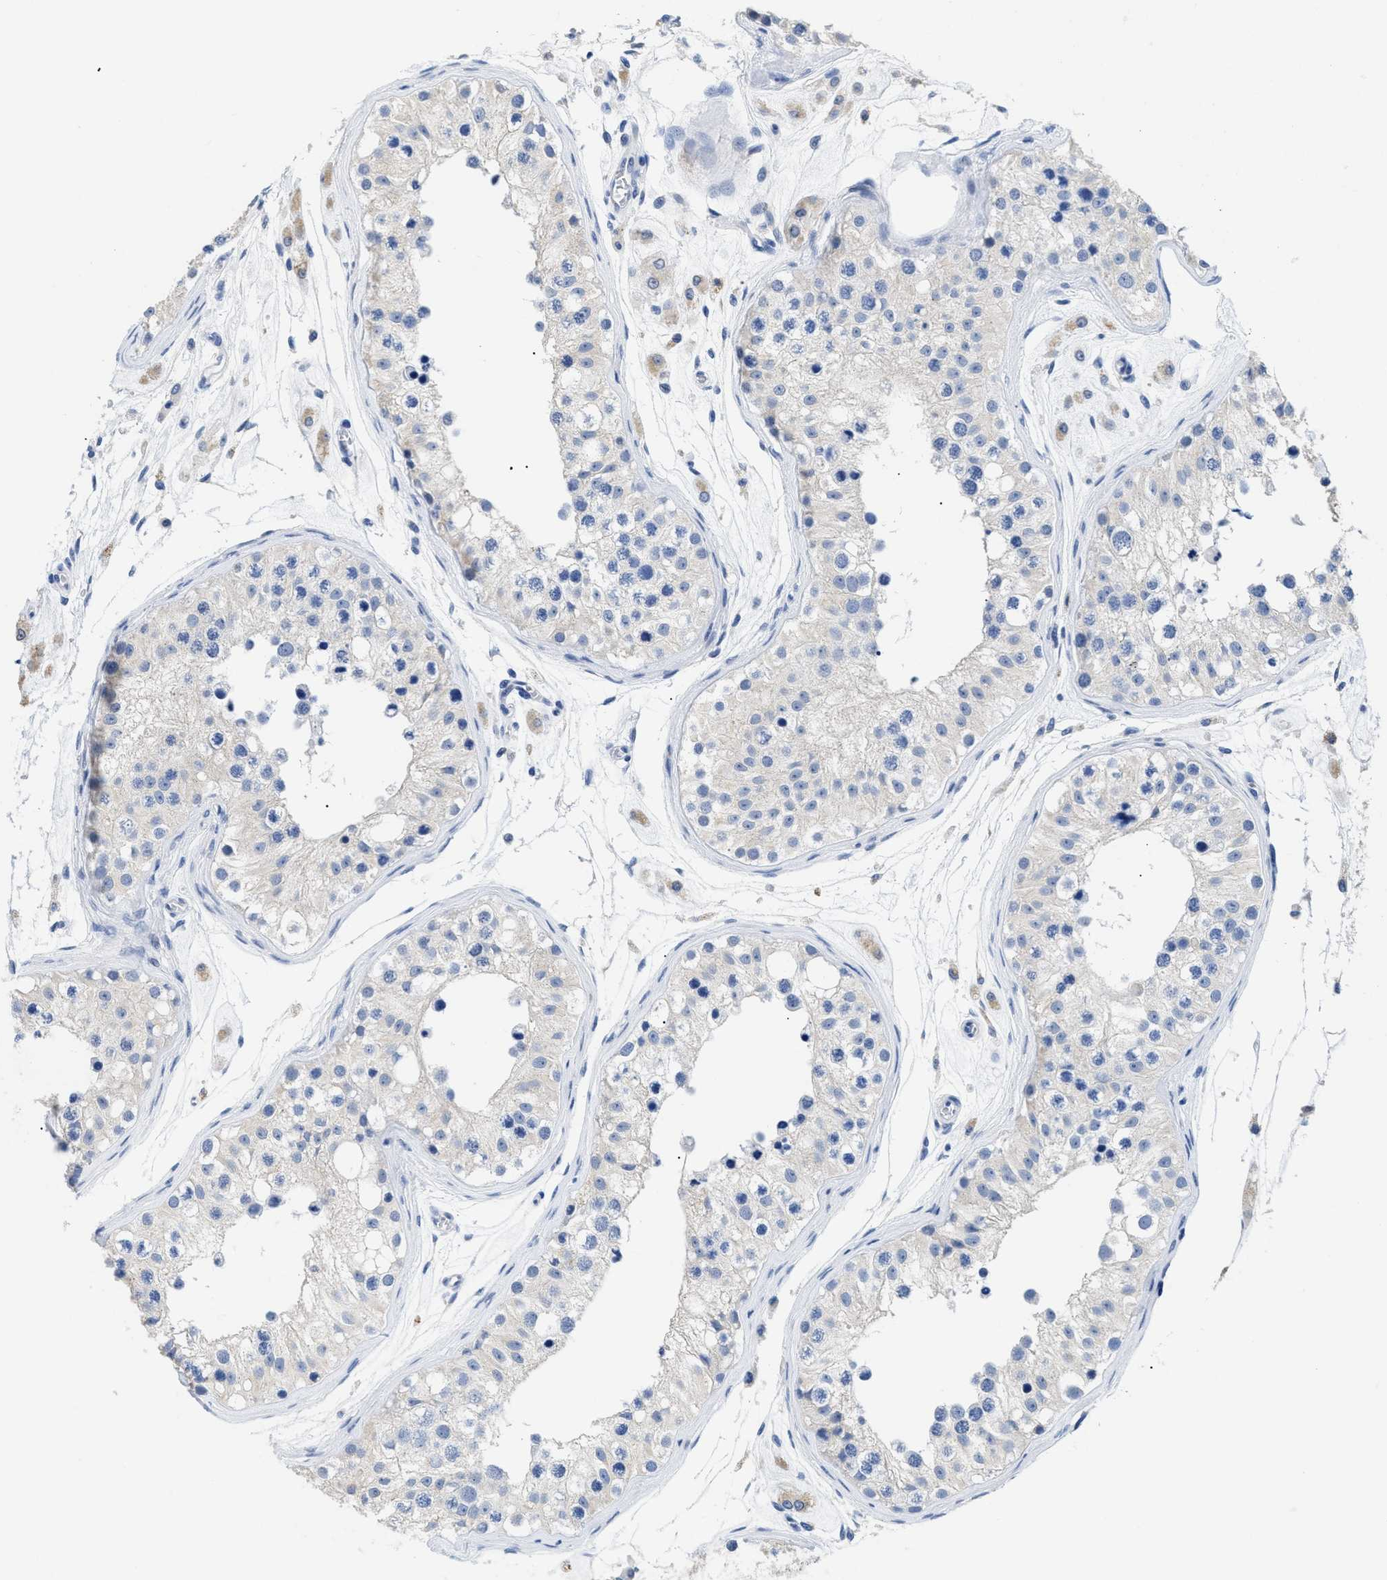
{"staining": {"intensity": "negative", "quantity": "none", "location": "none"}, "tissue": "testis", "cell_type": "Cells in seminiferous ducts", "image_type": "normal", "snomed": [{"axis": "morphology", "description": "Normal tissue, NOS"}, {"axis": "morphology", "description": "Adenocarcinoma, metastatic, NOS"}, {"axis": "topography", "description": "Testis"}], "caption": "Immunohistochemical staining of benign testis exhibits no significant expression in cells in seminiferous ducts.", "gene": "APOBEC2", "patient": {"sex": "male", "age": 26}}